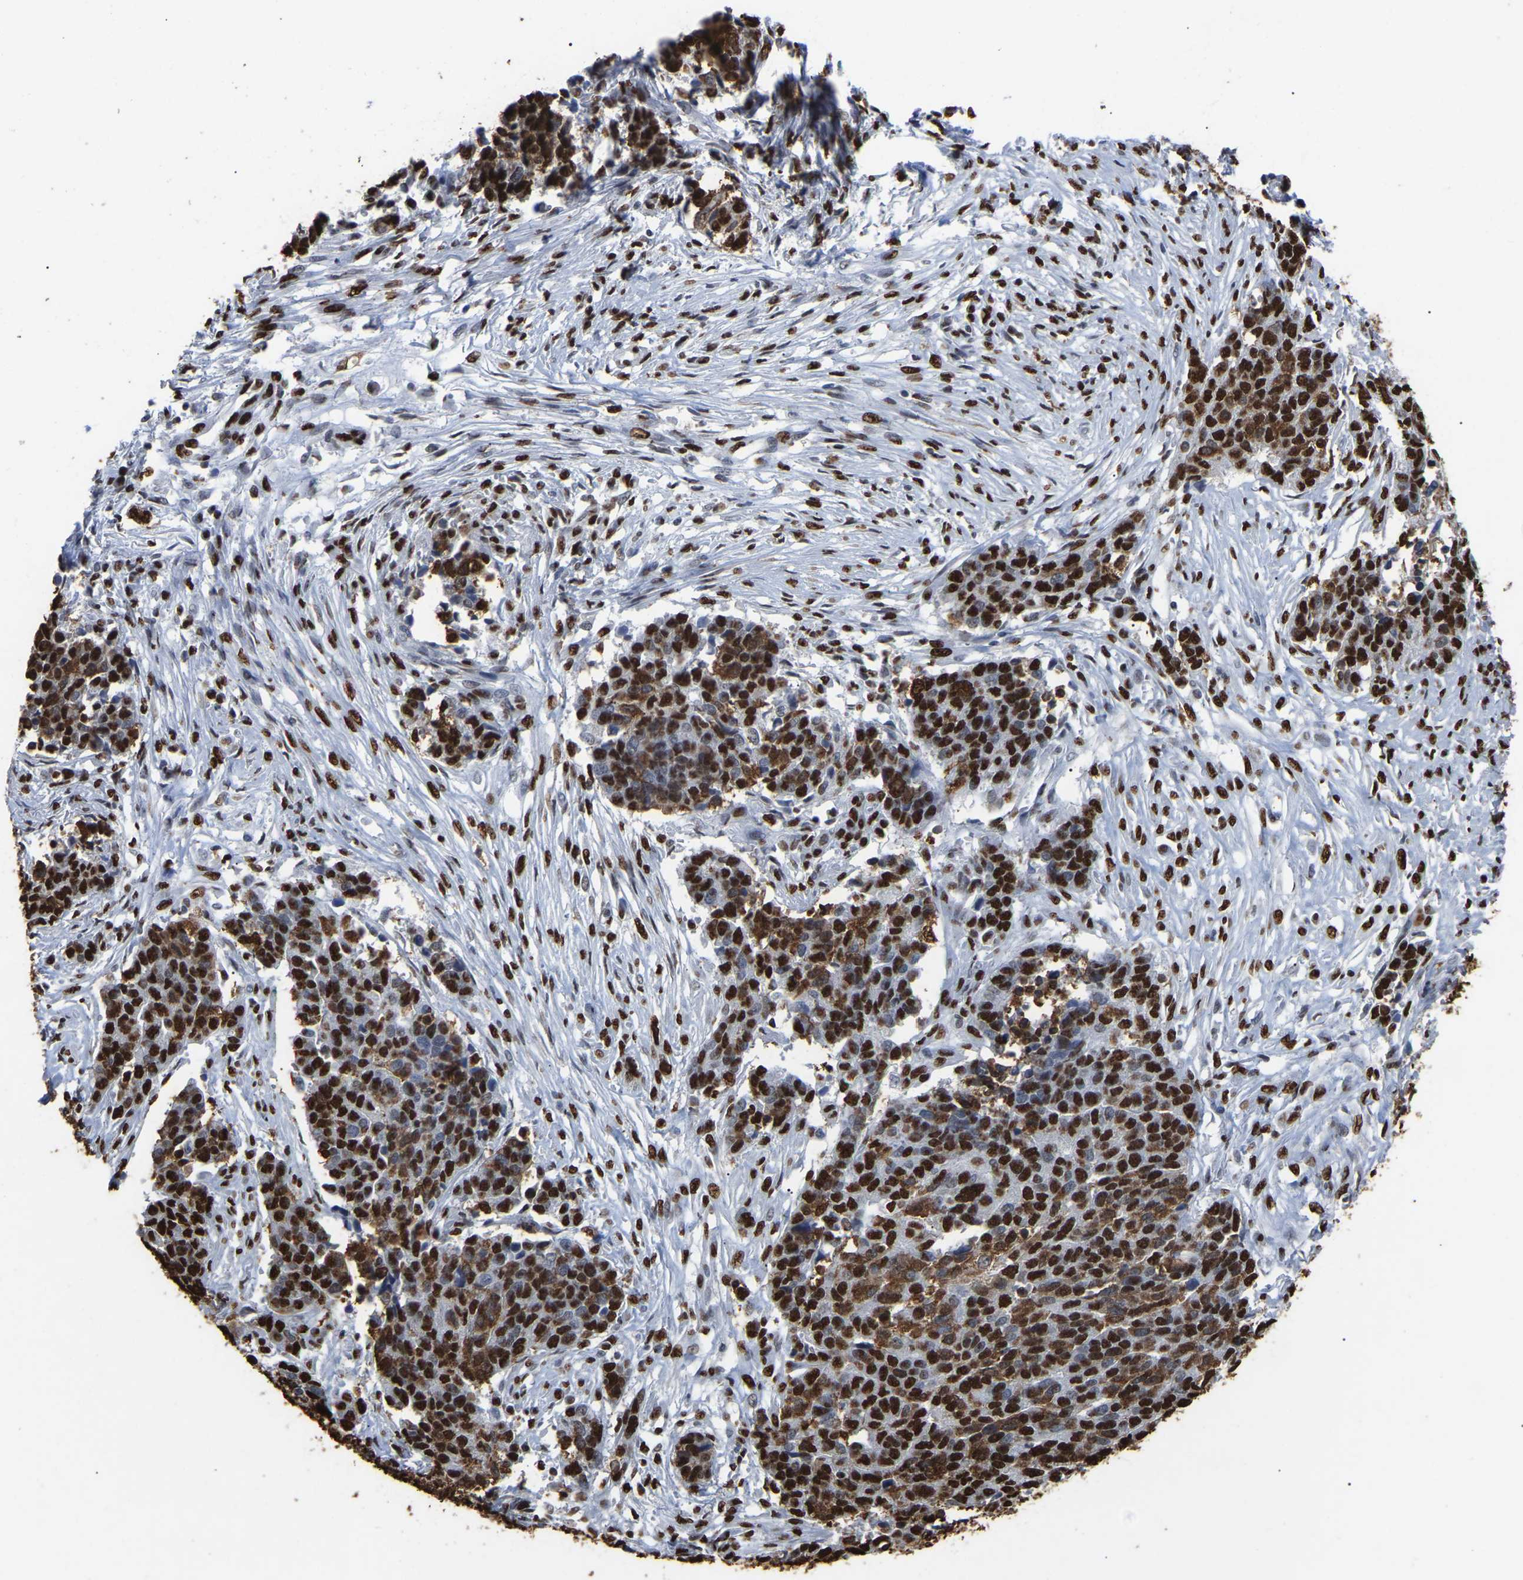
{"staining": {"intensity": "strong", "quantity": ">75%", "location": "nuclear"}, "tissue": "ovarian cancer", "cell_type": "Tumor cells", "image_type": "cancer", "snomed": [{"axis": "morphology", "description": "Cystadenocarcinoma, serous, NOS"}, {"axis": "topography", "description": "Ovary"}], "caption": "Human ovarian cancer stained with a brown dye demonstrates strong nuclear positive expression in approximately >75% of tumor cells.", "gene": "RBL2", "patient": {"sex": "female", "age": 44}}